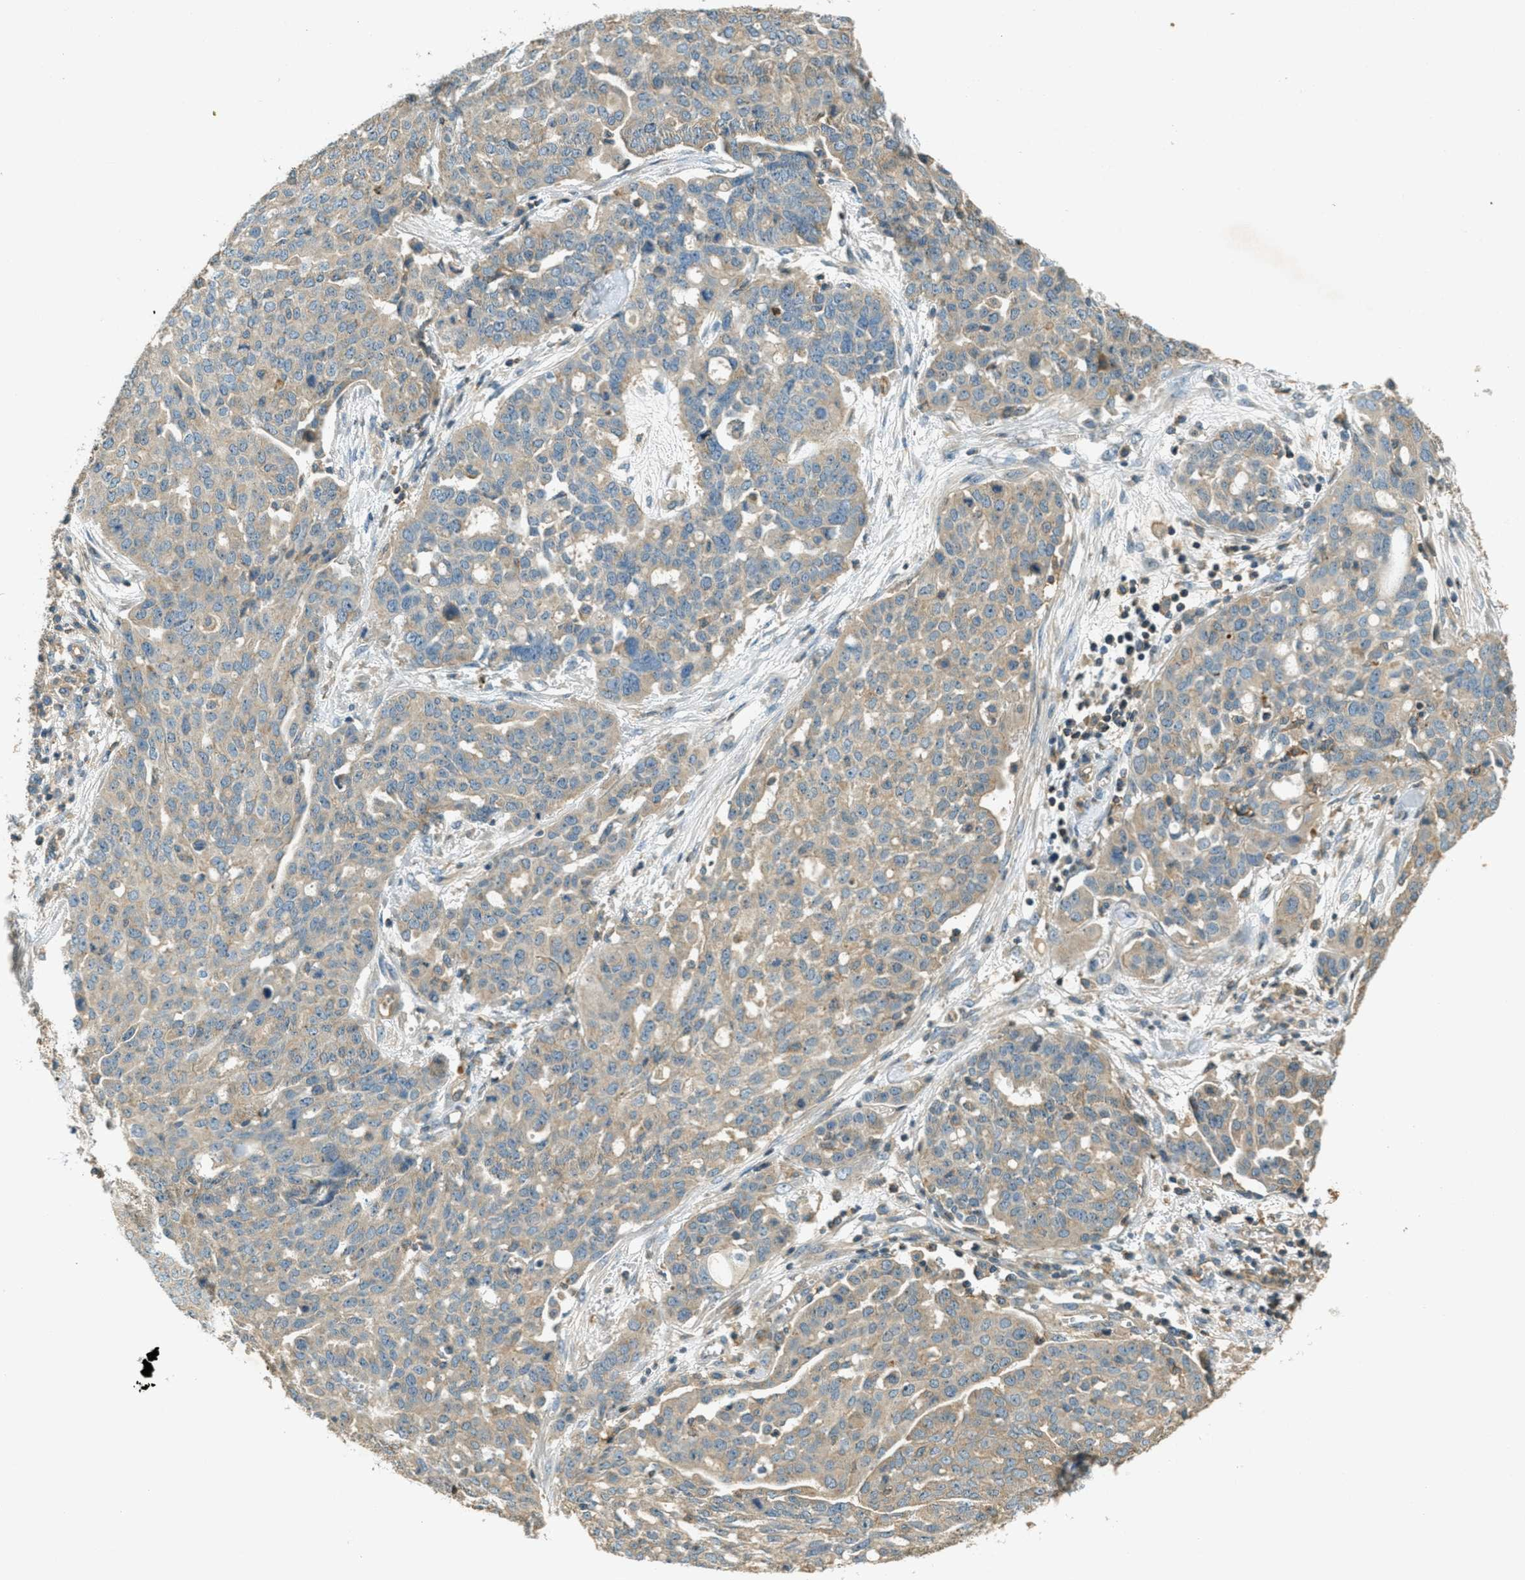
{"staining": {"intensity": "weak", "quantity": "25%-75%", "location": "cytoplasmic/membranous"}, "tissue": "ovarian cancer", "cell_type": "Tumor cells", "image_type": "cancer", "snomed": [{"axis": "morphology", "description": "Cystadenocarcinoma, serous, NOS"}, {"axis": "topography", "description": "Soft tissue"}, {"axis": "topography", "description": "Ovary"}], "caption": "This photomicrograph demonstrates immunohistochemistry staining of human ovarian cancer (serous cystadenocarcinoma), with low weak cytoplasmic/membranous expression in approximately 25%-75% of tumor cells.", "gene": "NUDT4", "patient": {"sex": "female", "age": 57}}